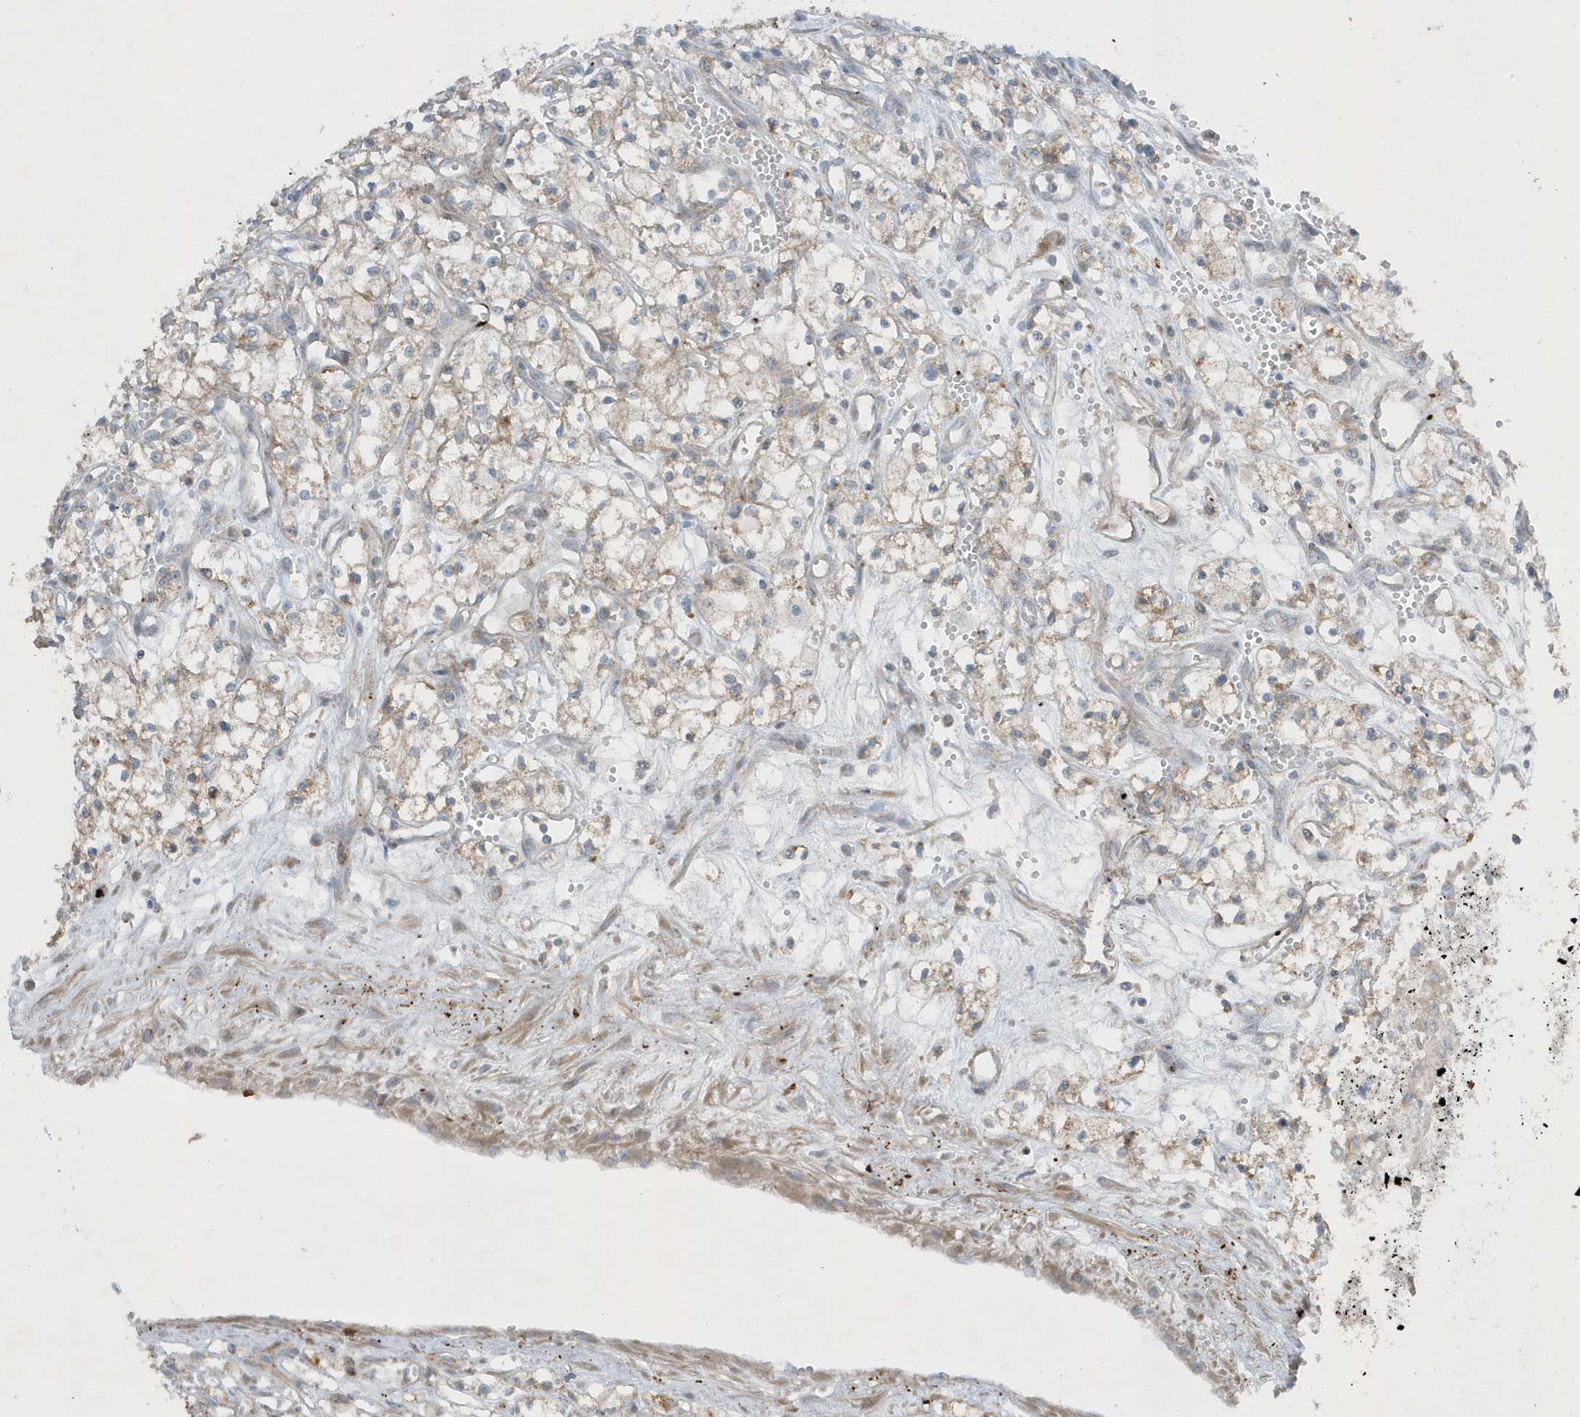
{"staining": {"intensity": "moderate", "quantity": ">75%", "location": "cytoplasmic/membranous"}, "tissue": "renal cancer", "cell_type": "Tumor cells", "image_type": "cancer", "snomed": [{"axis": "morphology", "description": "Adenocarcinoma, NOS"}, {"axis": "topography", "description": "Kidney"}], "caption": "The immunohistochemical stain shows moderate cytoplasmic/membranous expression in tumor cells of renal cancer tissue. (DAB IHC, brown staining for protein, blue staining for nuclei).", "gene": "SLC38A2", "patient": {"sex": "male", "age": 59}}